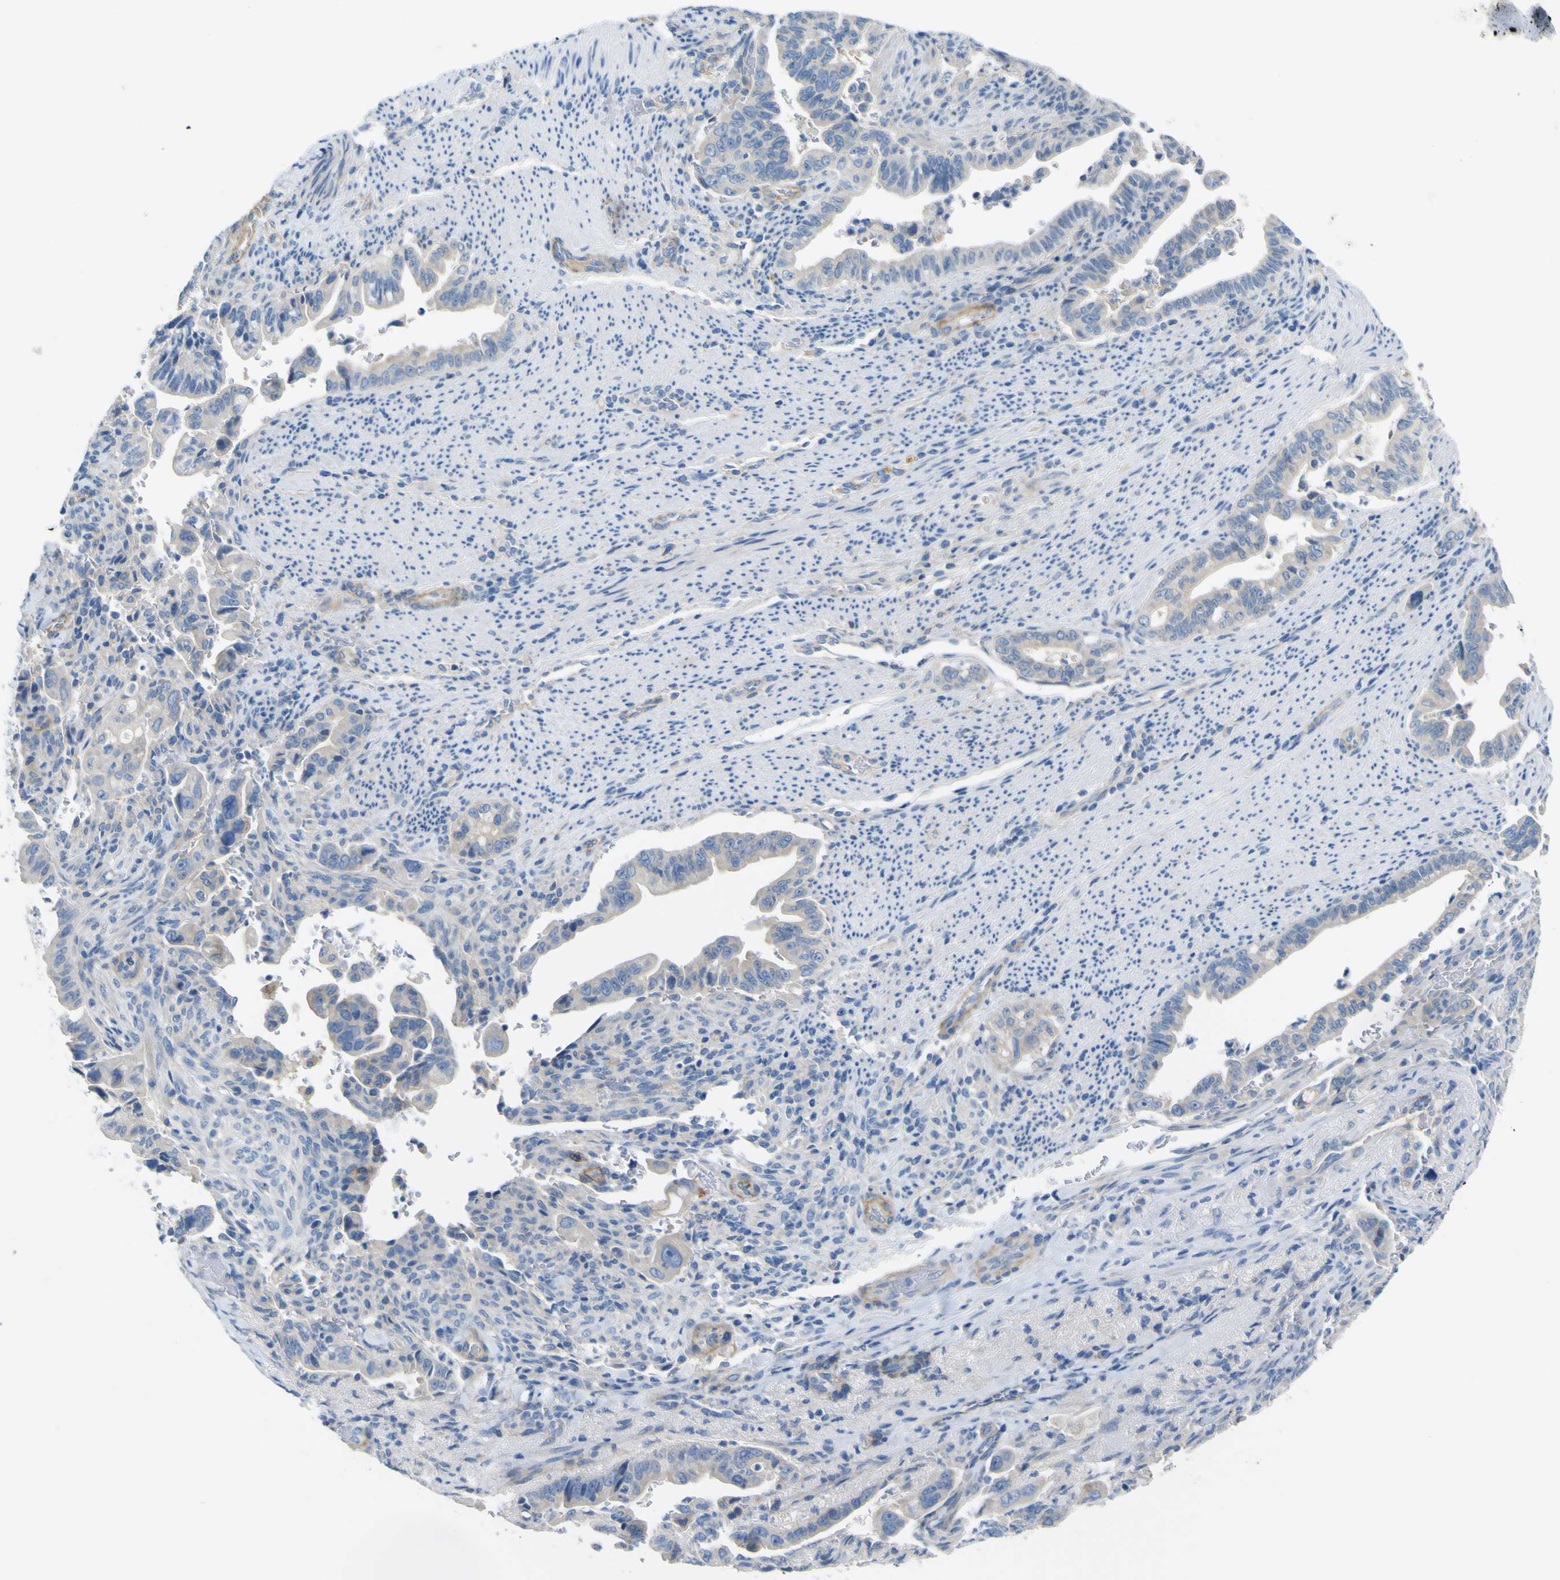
{"staining": {"intensity": "negative", "quantity": "none", "location": "none"}, "tissue": "pancreatic cancer", "cell_type": "Tumor cells", "image_type": "cancer", "snomed": [{"axis": "morphology", "description": "Adenocarcinoma, NOS"}, {"axis": "topography", "description": "Pancreas"}], "caption": "This micrograph is of pancreatic adenocarcinoma stained with IHC to label a protein in brown with the nuclei are counter-stained blue. There is no expression in tumor cells.", "gene": "ADGRA2", "patient": {"sex": "male", "age": 70}}